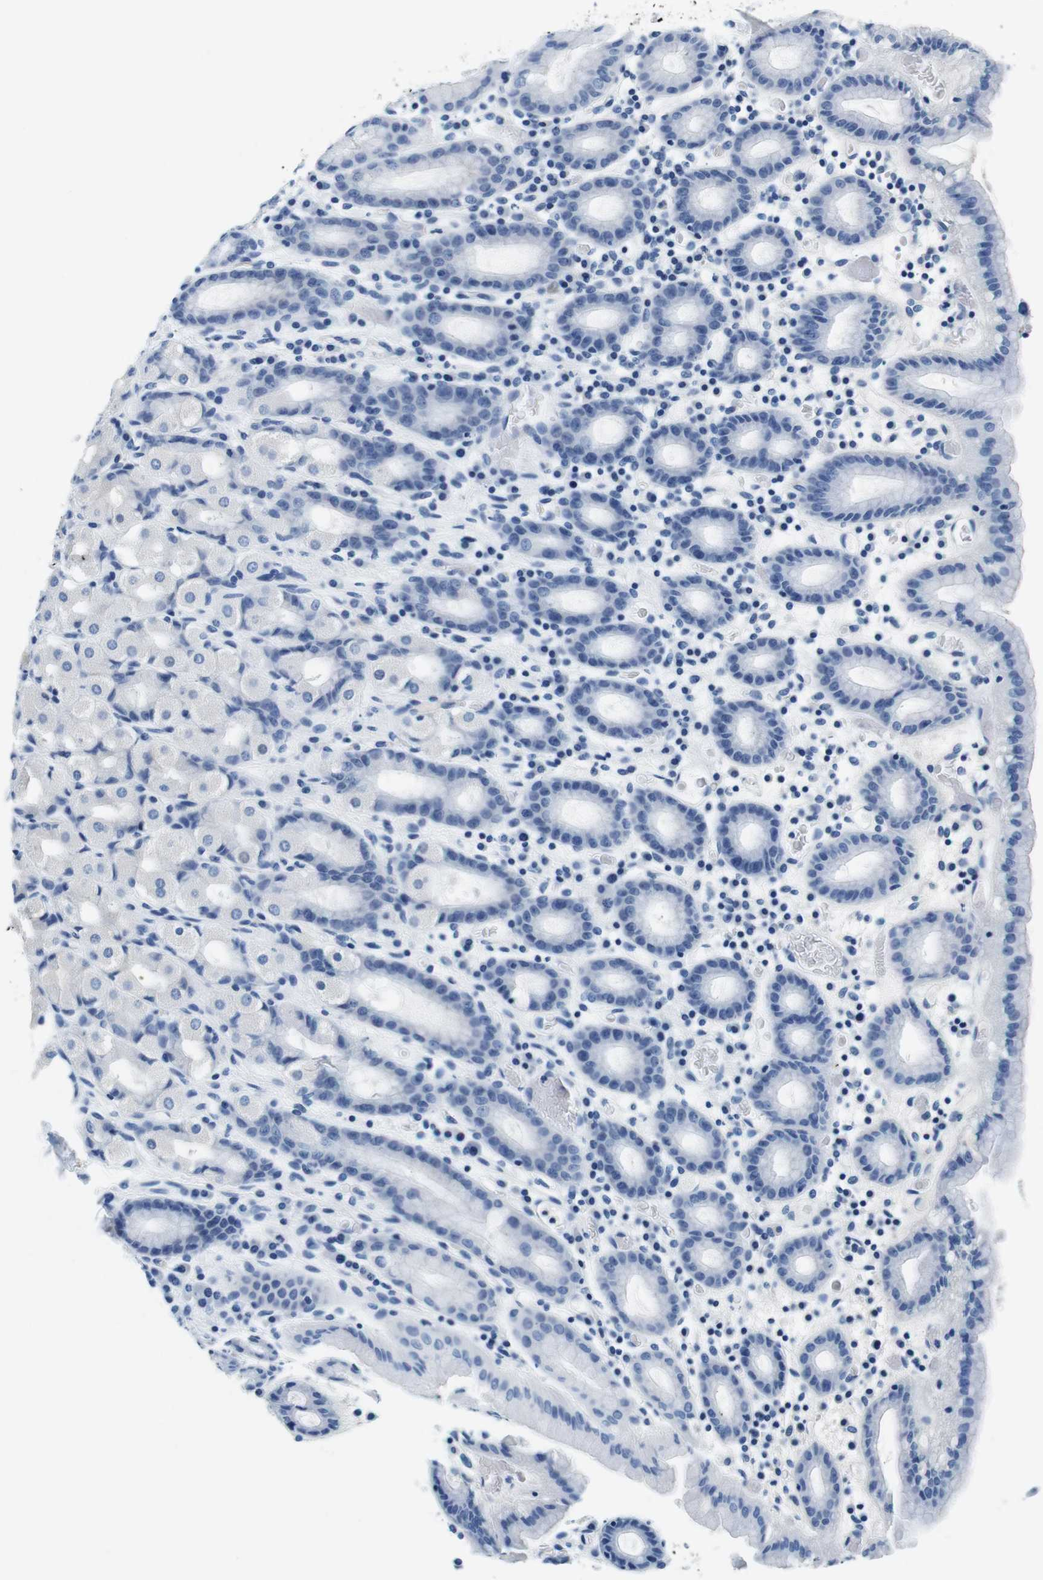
{"staining": {"intensity": "negative", "quantity": "none", "location": "none"}, "tissue": "stomach", "cell_type": "Glandular cells", "image_type": "normal", "snomed": [{"axis": "morphology", "description": "Normal tissue, NOS"}, {"axis": "topography", "description": "Stomach, upper"}], "caption": "This histopathology image is of unremarkable stomach stained with immunohistochemistry to label a protein in brown with the nuclei are counter-stained blue. There is no positivity in glandular cells.", "gene": "HLA", "patient": {"sex": "male", "age": 68}}